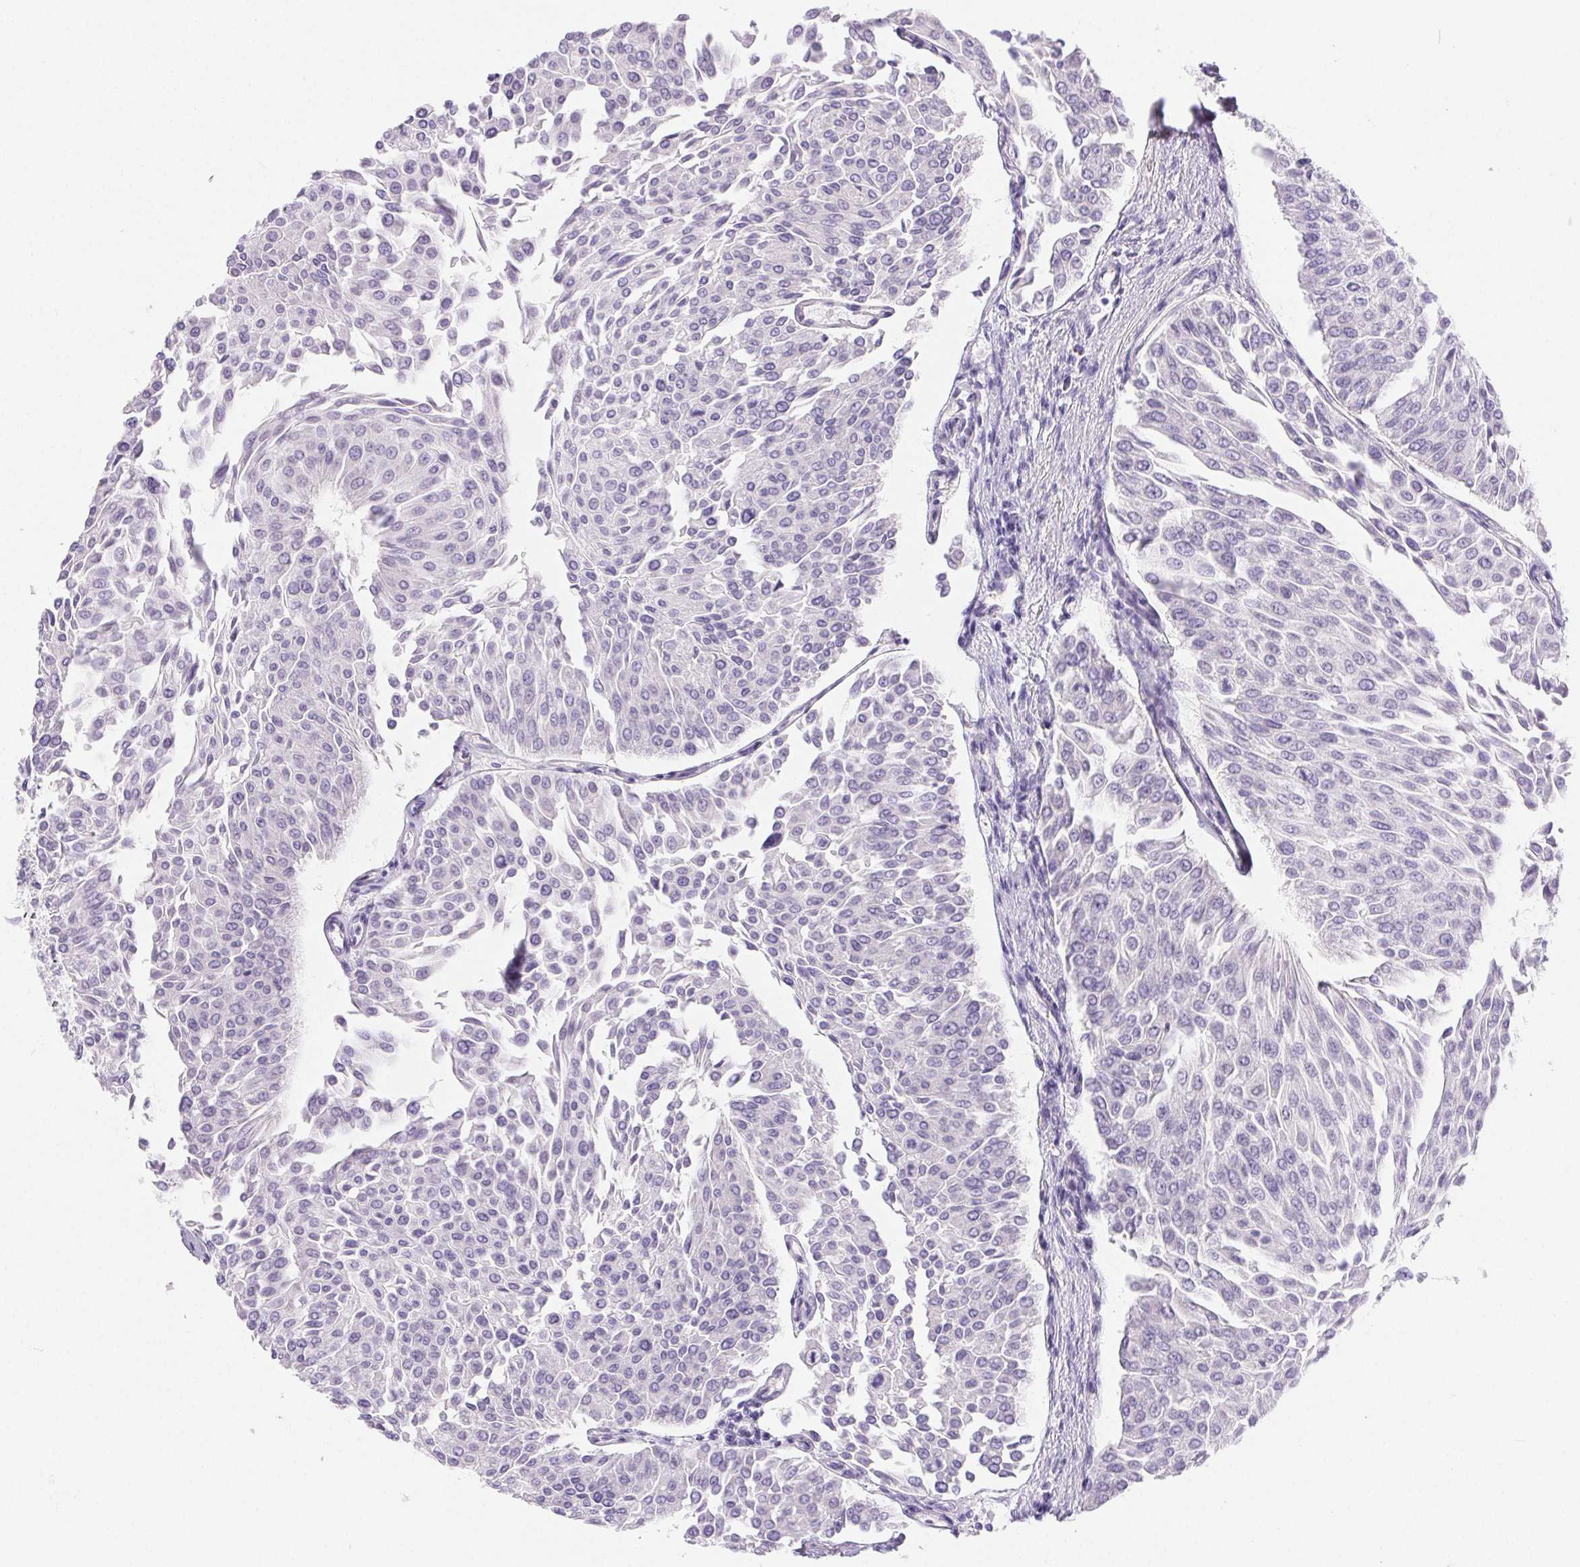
{"staining": {"intensity": "negative", "quantity": "none", "location": "none"}, "tissue": "urothelial cancer", "cell_type": "Tumor cells", "image_type": "cancer", "snomed": [{"axis": "morphology", "description": "Urothelial carcinoma, NOS"}, {"axis": "topography", "description": "Urinary bladder"}], "caption": "Photomicrograph shows no significant protein staining in tumor cells of transitional cell carcinoma.", "gene": "PNLIP", "patient": {"sex": "male", "age": 67}}